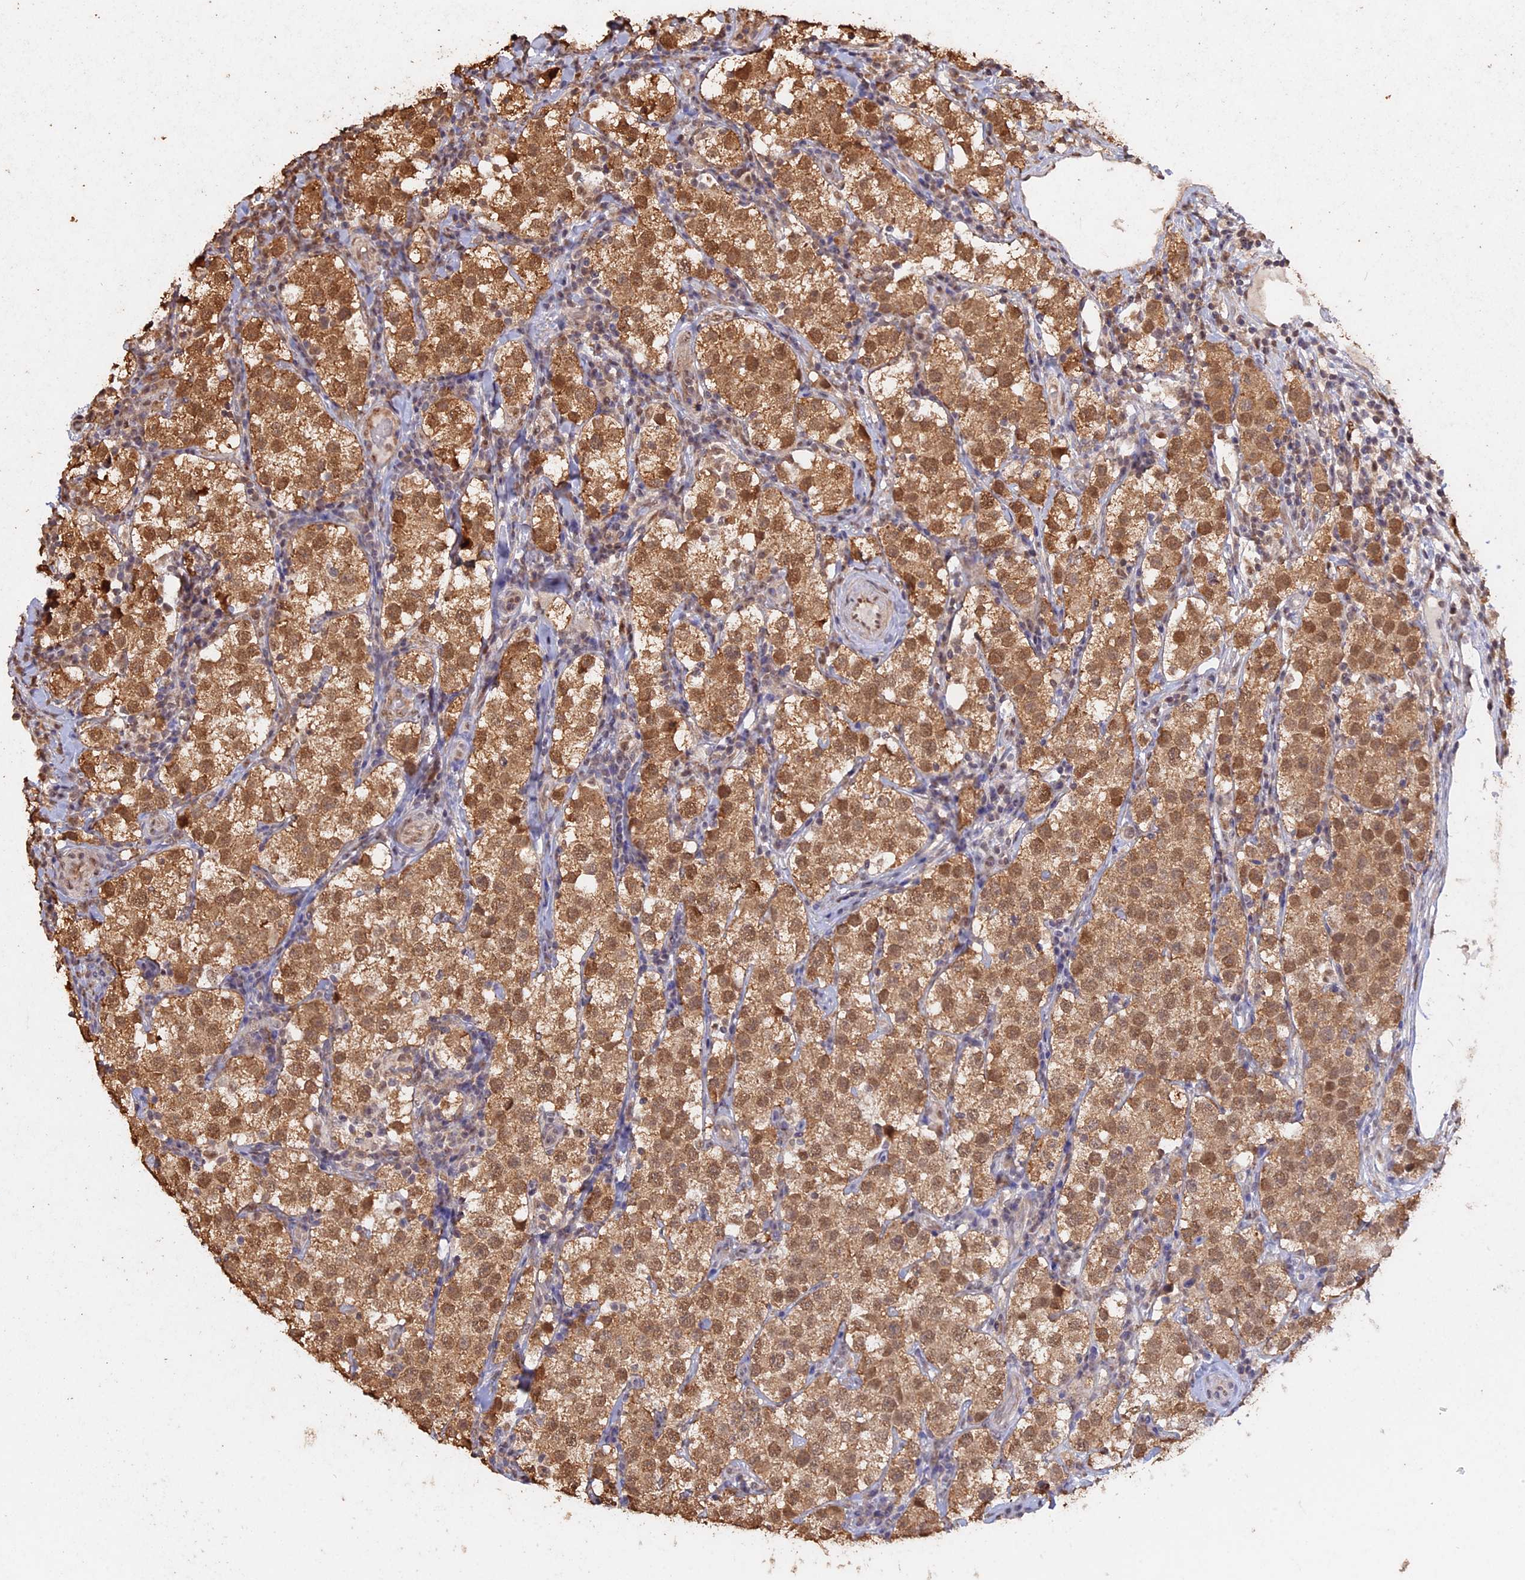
{"staining": {"intensity": "moderate", "quantity": ">75%", "location": "cytoplasmic/membranous,nuclear"}, "tissue": "testis cancer", "cell_type": "Tumor cells", "image_type": "cancer", "snomed": [{"axis": "morphology", "description": "Seminoma, NOS"}, {"axis": "topography", "description": "Testis"}], "caption": "Immunohistochemistry (IHC) (DAB) staining of testis cancer (seminoma) shows moderate cytoplasmic/membranous and nuclear protein positivity in approximately >75% of tumor cells. Nuclei are stained in blue.", "gene": "PSMC6", "patient": {"sex": "male", "age": 34}}